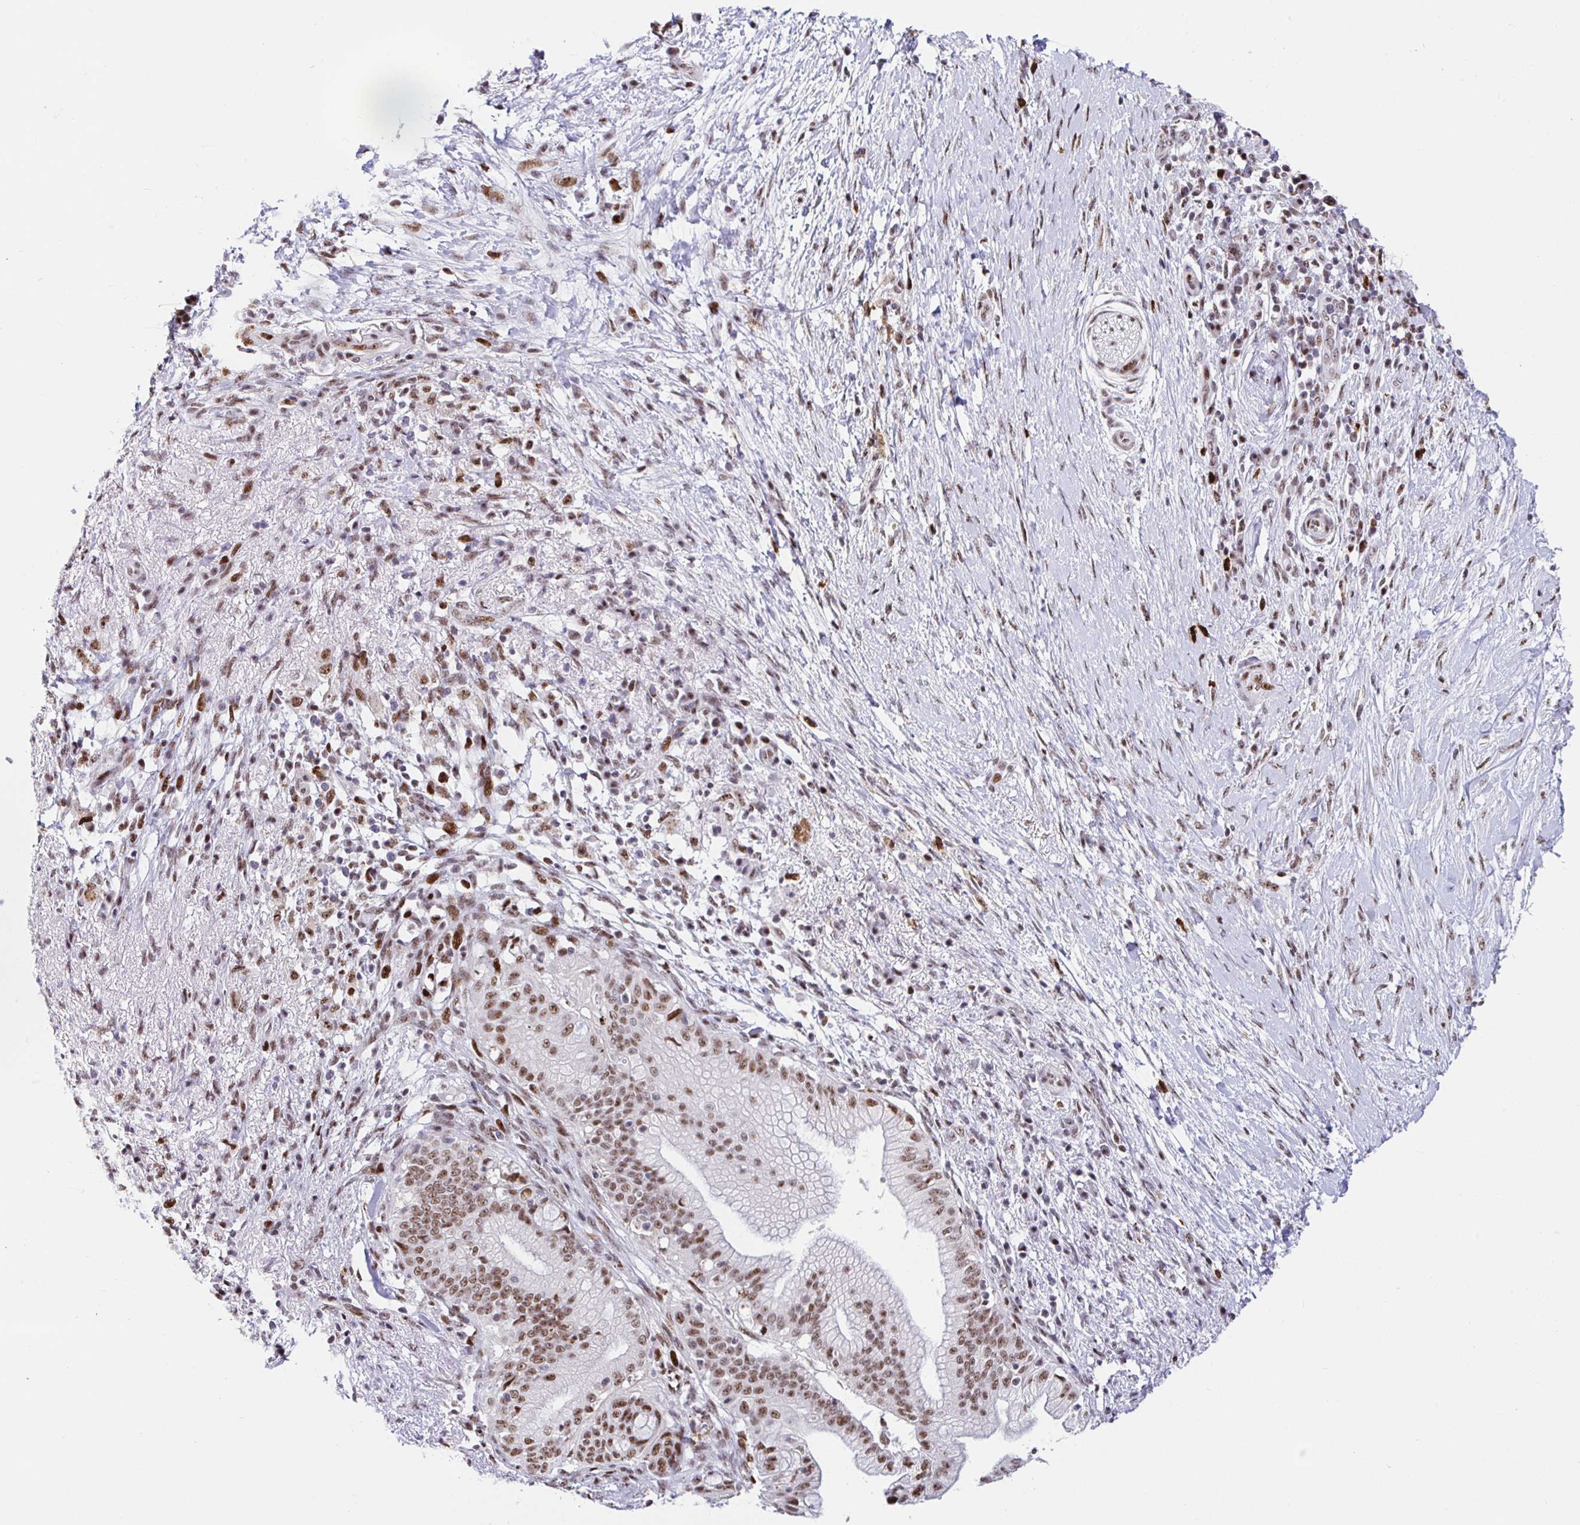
{"staining": {"intensity": "moderate", "quantity": ">75%", "location": "nuclear"}, "tissue": "pancreatic cancer", "cell_type": "Tumor cells", "image_type": "cancer", "snomed": [{"axis": "morphology", "description": "Adenocarcinoma, NOS"}, {"axis": "topography", "description": "Pancreas"}], "caption": "Immunohistochemistry (IHC) histopathology image of human pancreatic adenocarcinoma stained for a protein (brown), which shows medium levels of moderate nuclear positivity in about >75% of tumor cells.", "gene": "SETD5", "patient": {"sex": "female", "age": 72}}